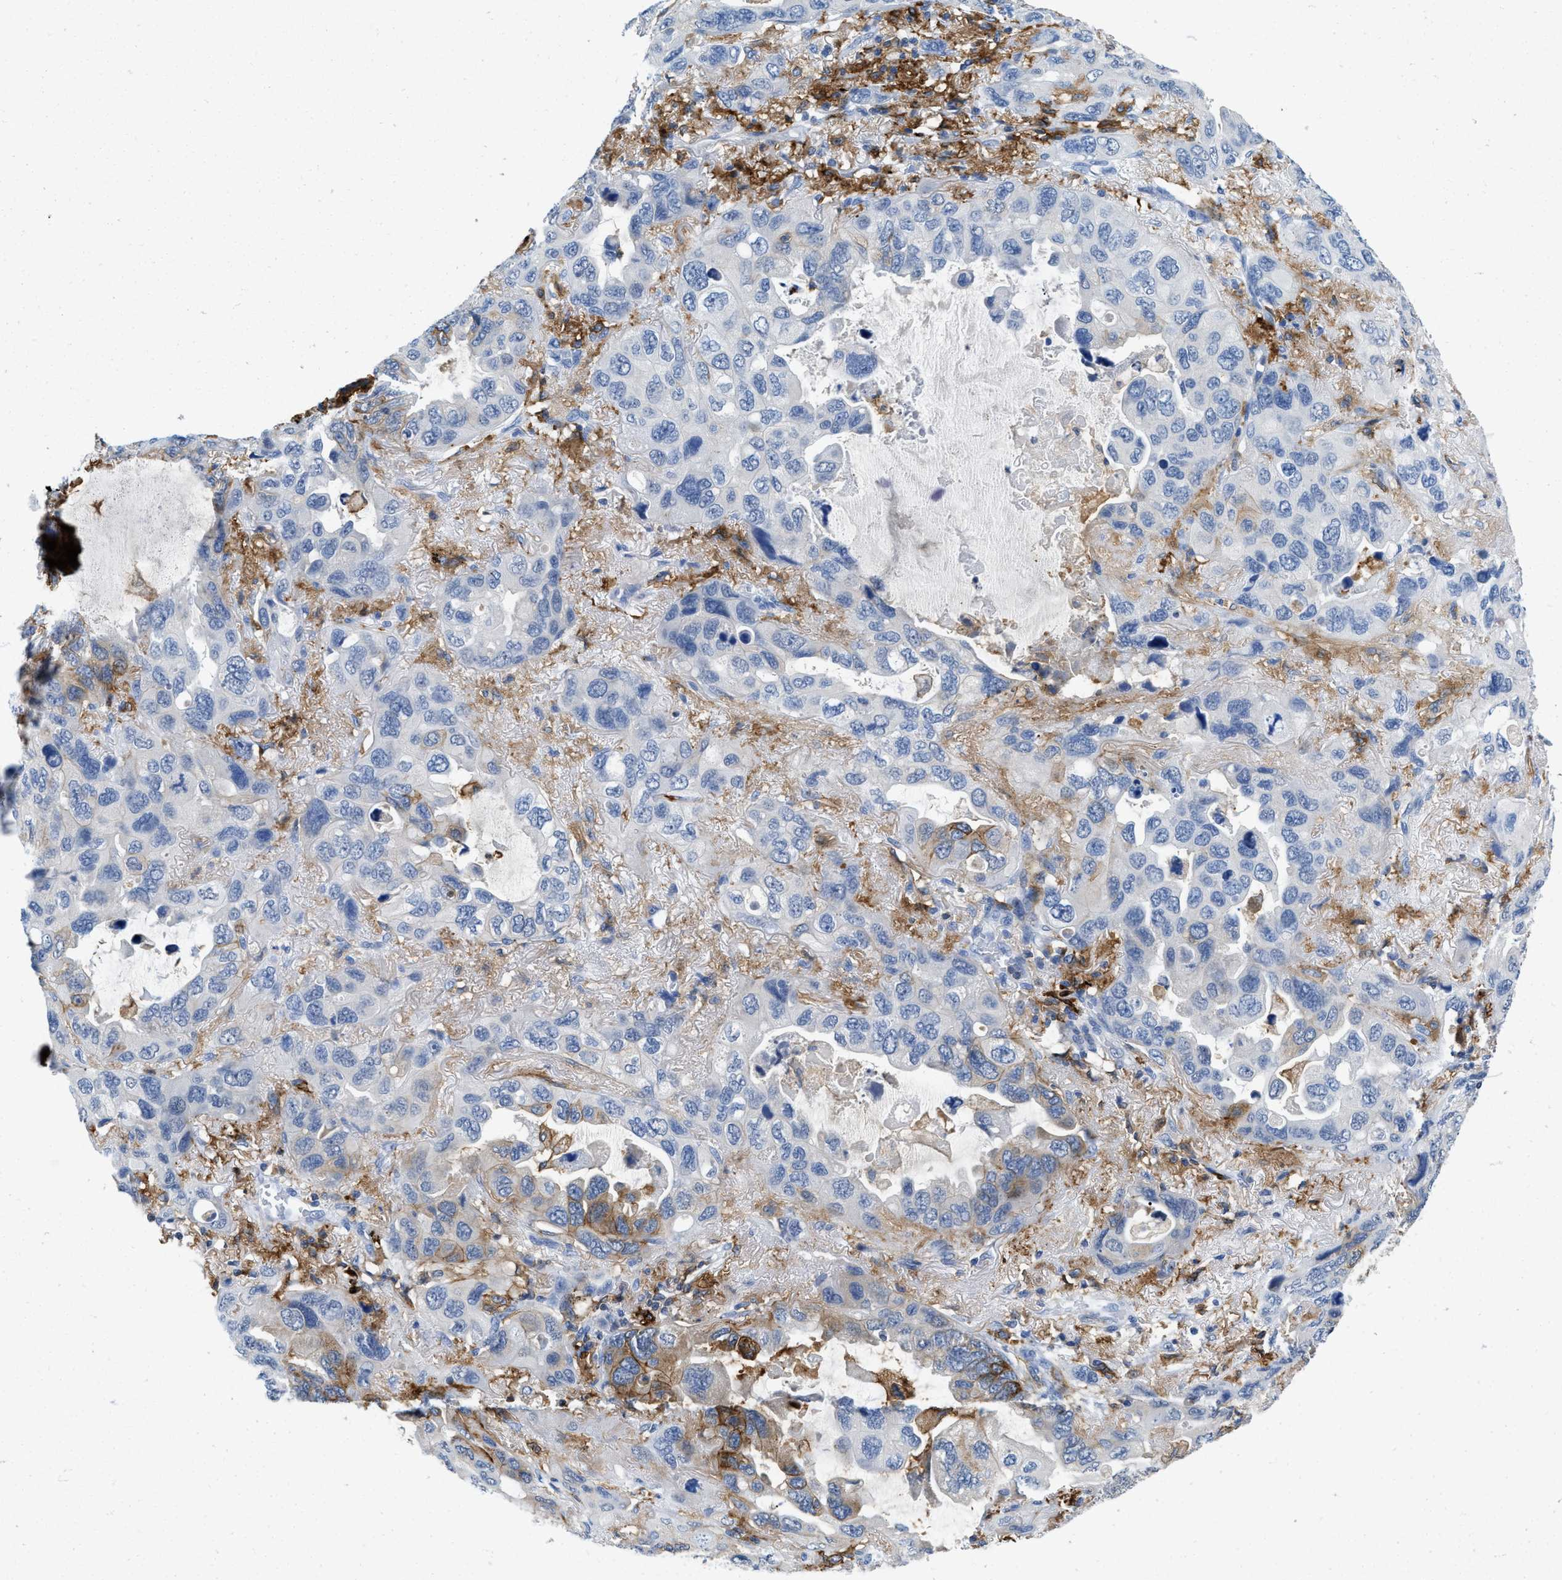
{"staining": {"intensity": "moderate", "quantity": "<25%", "location": "cytoplasmic/membranous"}, "tissue": "lung cancer", "cell_type": "Tumor cells", "image_type": "cancer", "snomed": [{"axis": "morphology", "description": "Squamous cell carcinoma, NOS"}, {"axis": "topography", "description": "Lung"}], "caption": "The image demonstrates a brown stain indicating the presence of a protein in the cytoplasmic/membranous of tumor cells in lung cancer (squamous cell carcinoma).", "gene": "CD226", "patient": {"sex": "female", "age": 73}}